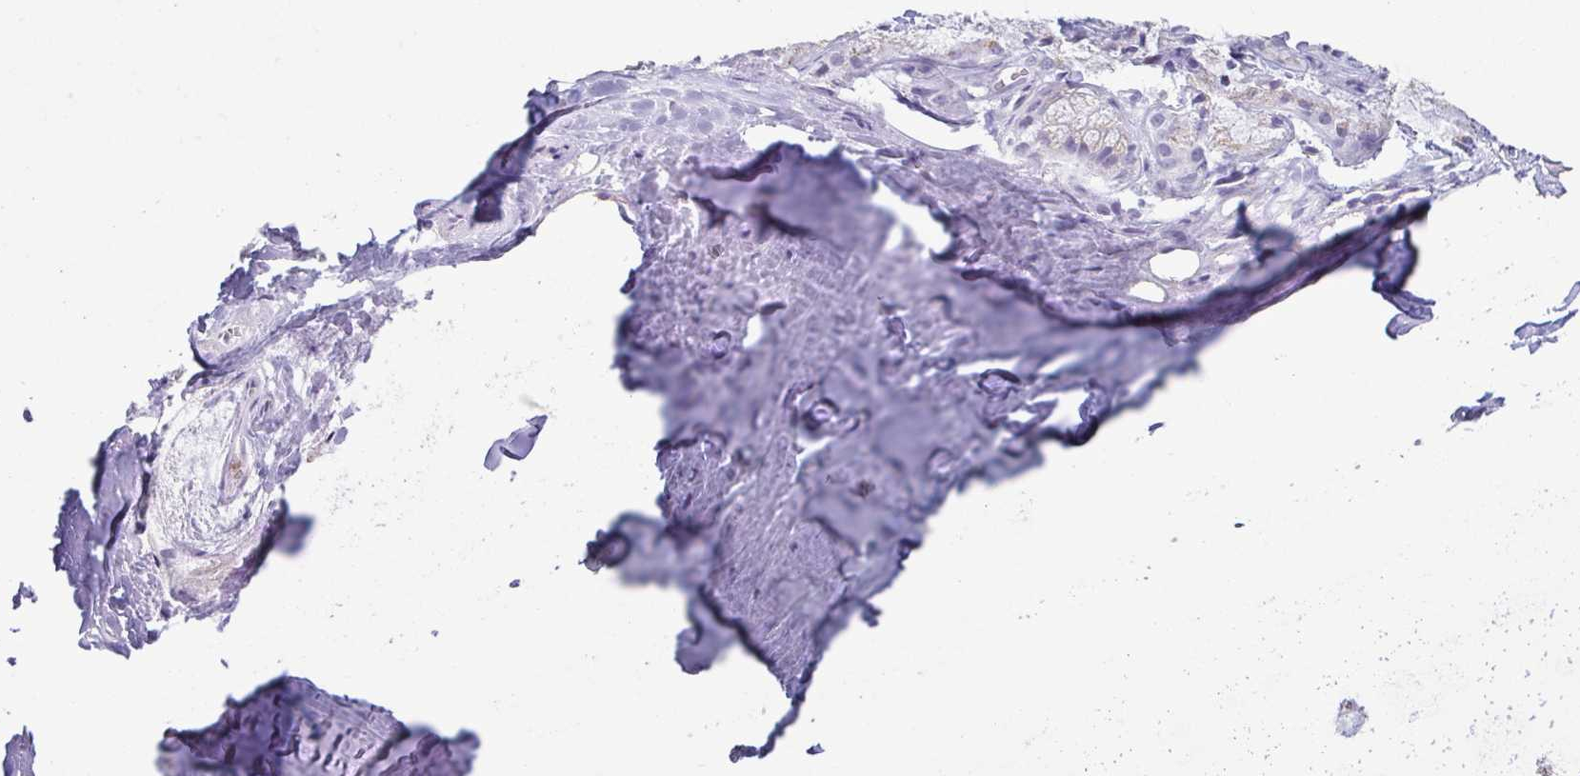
{"staining": {"intensity": "negative", "quantity": "none", "location": "none"}, "tissue": "soft tissue", "cell_type": "Chondrocytes", "image_type": "normal", "snomed": [{"axis": "morphology", "description": "Normal tissue, NOS"}, {"axis": "topography", "description": "Cartilage tissue"}, {"axis": "topography", "description": "Nasopharynx"}, {"axis": "topography", "description": "Thyroid gland"}], "caption": "IHC micrograph of normal soft tissue: soft tissue stained with DAB (3,3'-diaminobenzidine) demonstrates no significant protein staining in chondrocytes.", "gene": "AZU1", "patient": {"sex": "male", "age": 63}}